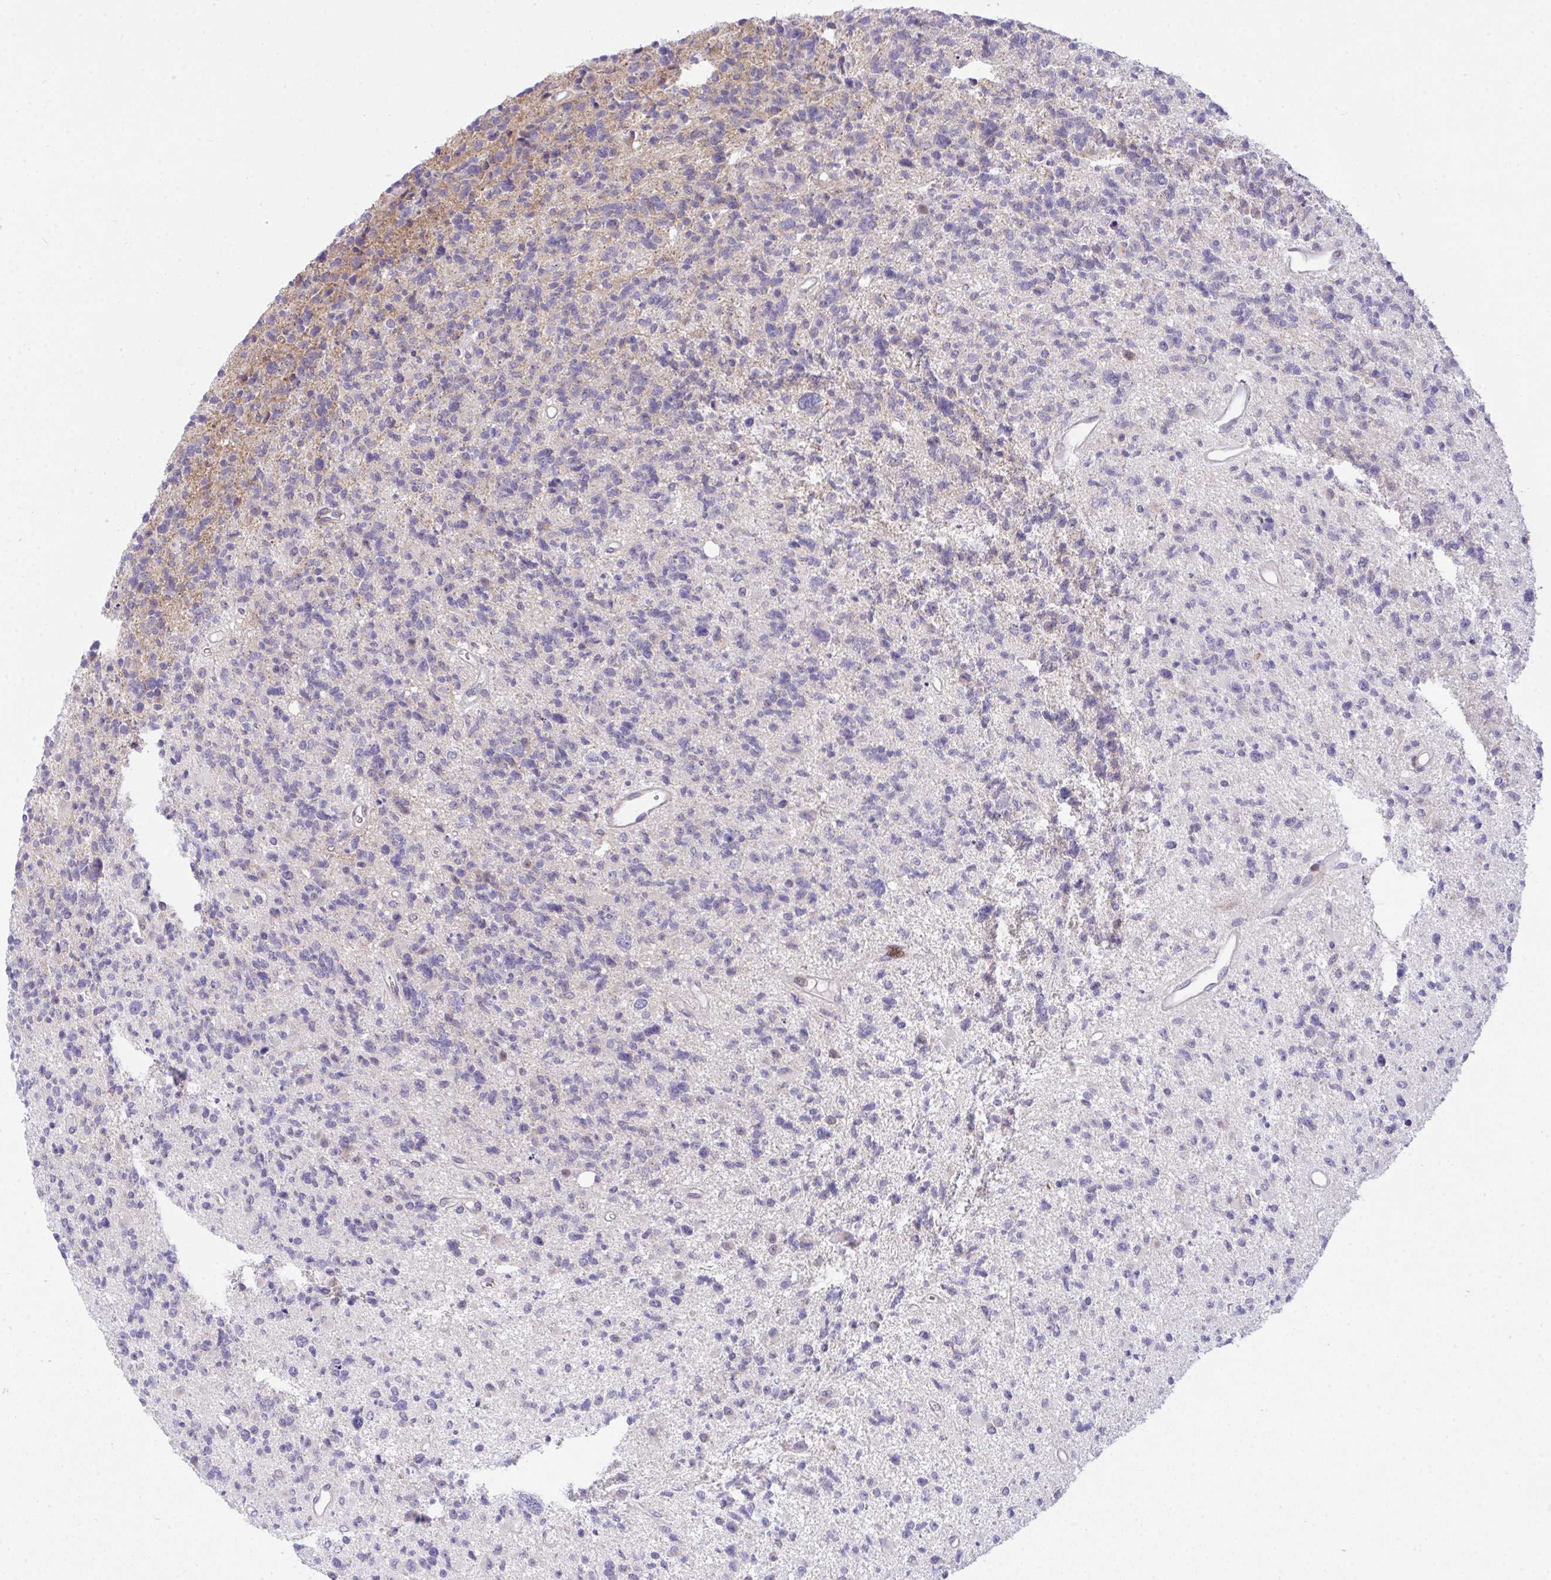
{"staining": {"intensity": "negative", "quantity": "none", "location": "none"}, "tissue": "glioma", "cell_type": "Tumor cells", "image_type": "cancer", "snomed": [{"axis": "morphology", "description": "Glioma, malignant, High grade"}, {"axis": "topography", "description": "Brain"}], "caption": "Tumor cells show no significant expression in malignant glioma (high-grade).", "gene": "ZNF554", "patient": {"sex": "male", "age": 29}}